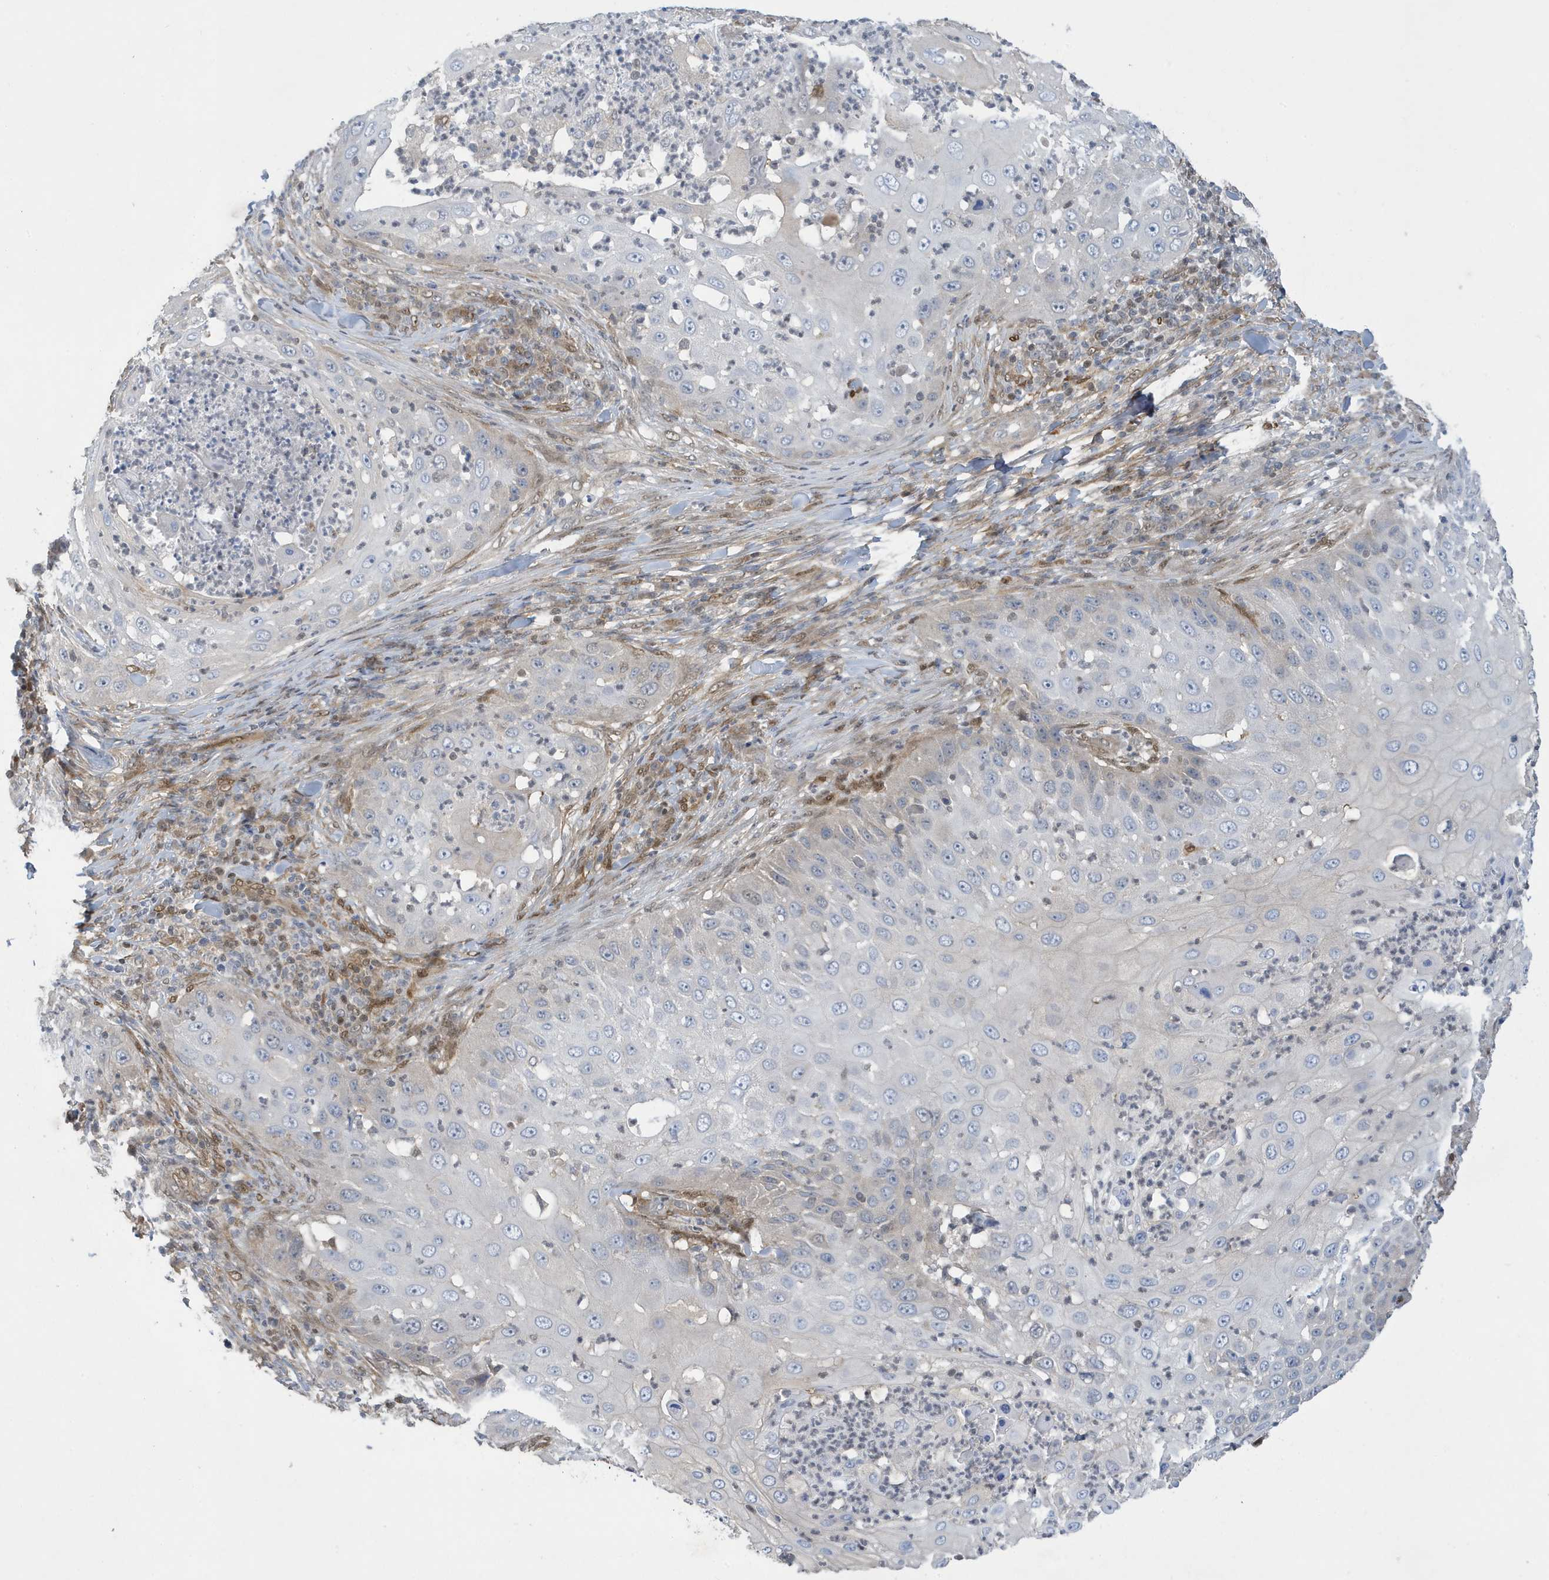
{"staining": {"intensity": "negative", "quantity": "none", "location": "none"}, "tissue": "skin cancer", "cell_type": "Tumor cells", "image_type": "cancer", "snomed": [{"axis": "morphology", "description": "Squamous cell carcinoma, NOS"}, {"axis": "topography", "description": "Skin"}], "caption": "A micrograph of skin cancer stained for a protein displays no brown staining in tumor cells. The staining was performed using DAB (3,3'-diaminobenzidine) to visualize the protein expression in brown, while the nuclei were stained in blue with hematoxylin (Magnification: 20x).", "gene": "NCOA7", "patient": {"sex": "female", "age": 44}}